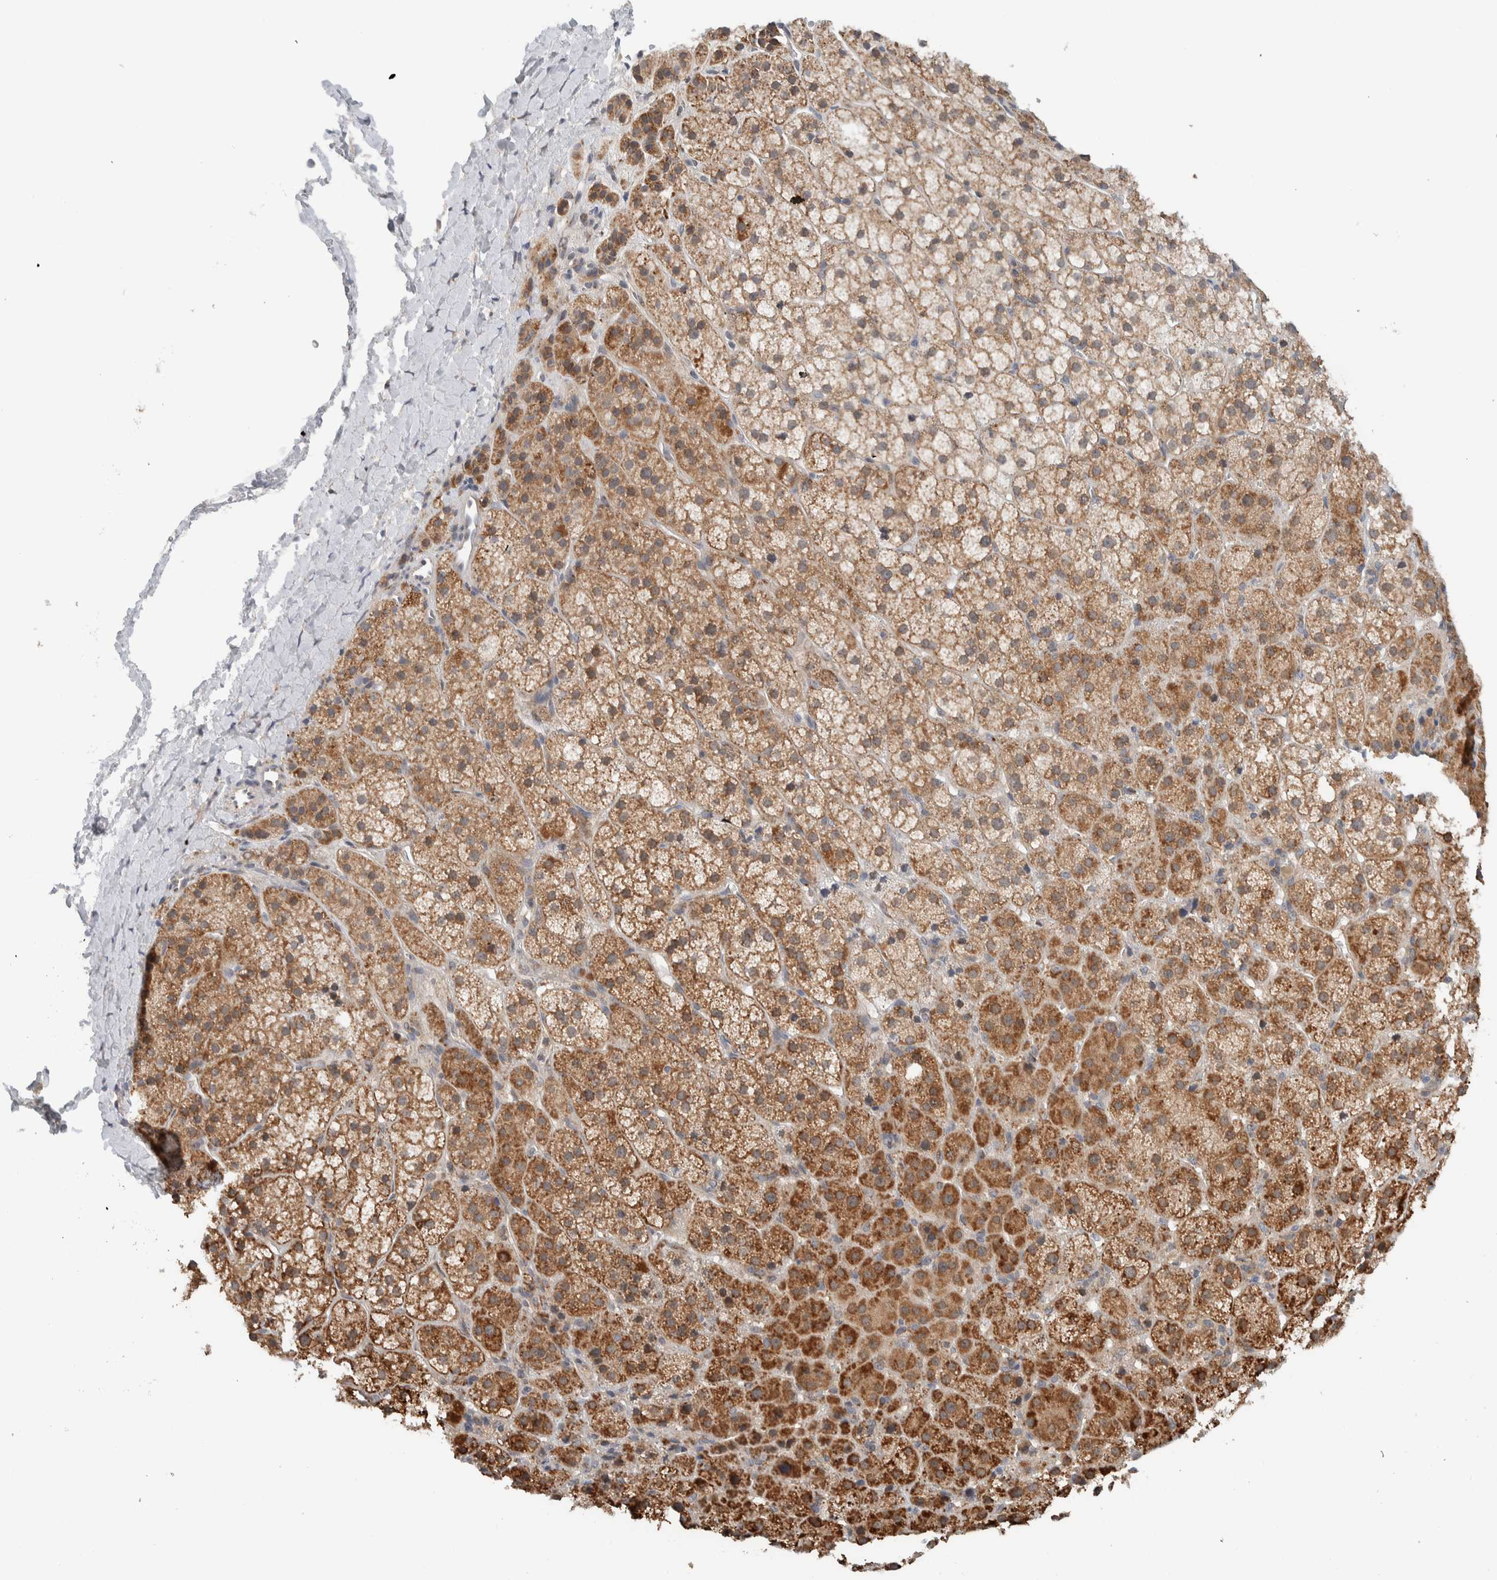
{"staining": {"intensity": "strong", "quantity": ">75%", "location": "cytoplasmic/membranous"}, "tissue": "adrenal gland", "cell_type": "Glandular cells", "image_type": "normal", "snomed": [{"axis": "morphology", "description": "Normal tissue, NOS"}, {"axis": "topography", "description": "Adrenal gland"}], "caption": "This image demonstrates normal adrenal gland stained with immunohistochemistry to label a protein in brown. The cytoplasmic/membranous of glandular cells show strong positivity for the protein. Nuclei are counter-stained blue.", "gene": "RERE", "patient": {"sex": "female", "age": 57}}